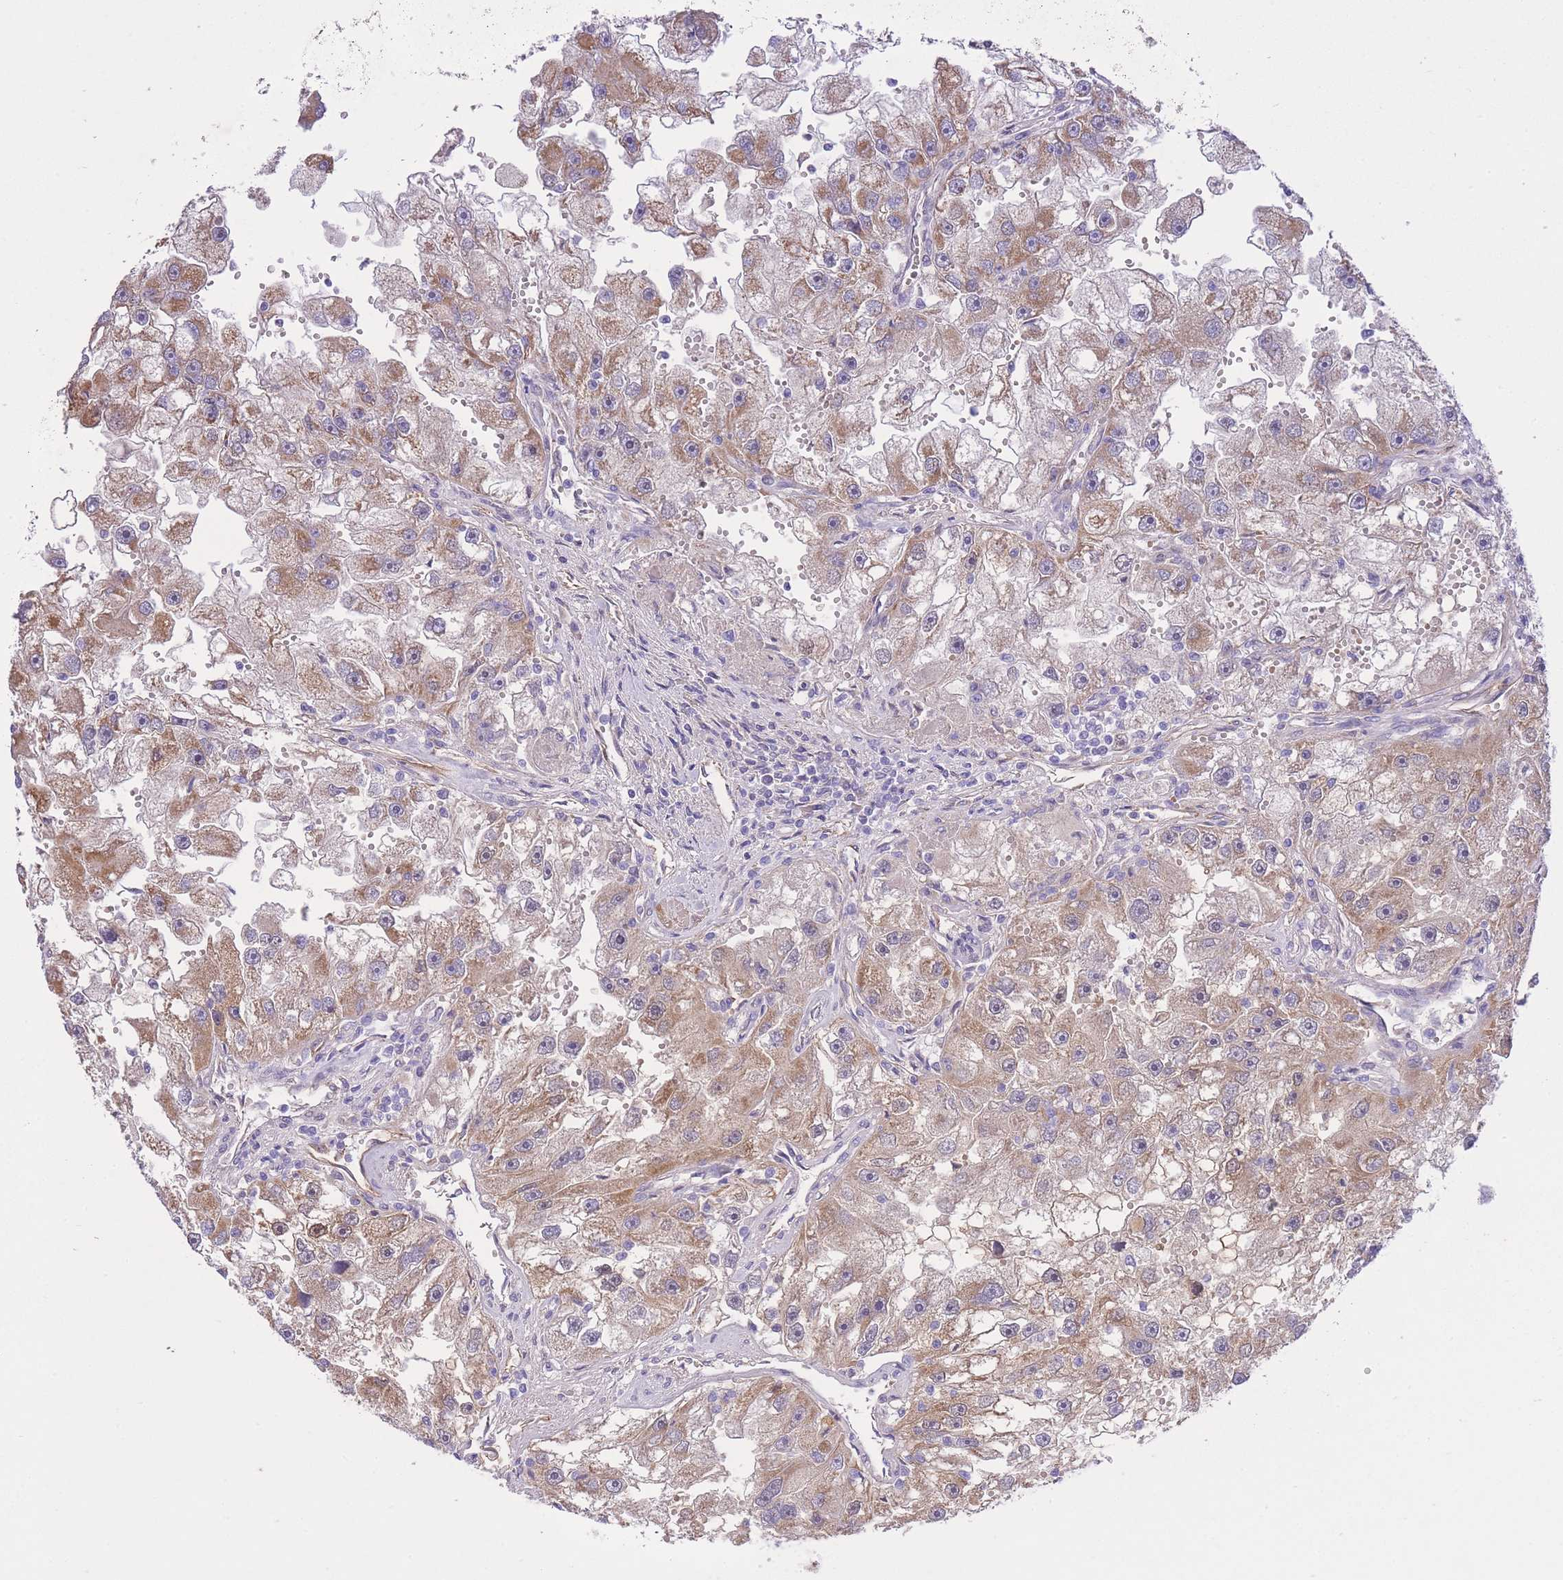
{"staining": {"intensity": "moderate", "quantity": "25%-75%", "location": "cytoplasmic/membranous"}, "tissue": "renal cancer", "cell_type": "Tumor cells", "image_type": "cancer", "snomed": [{"axis": "morphology", "description": "Adenocarcinoma, NOS"}, {"axis": "topography", "description": "Kidney"}], "caption": "This photomicrograph reveals IHC staining of renal cancer, with medium moderate cytoplasmic/membranous staining in approximately 25%-75% of tumor cells.", "gene": "PGM1", "patient": {"sex": "male", "age": 63}}